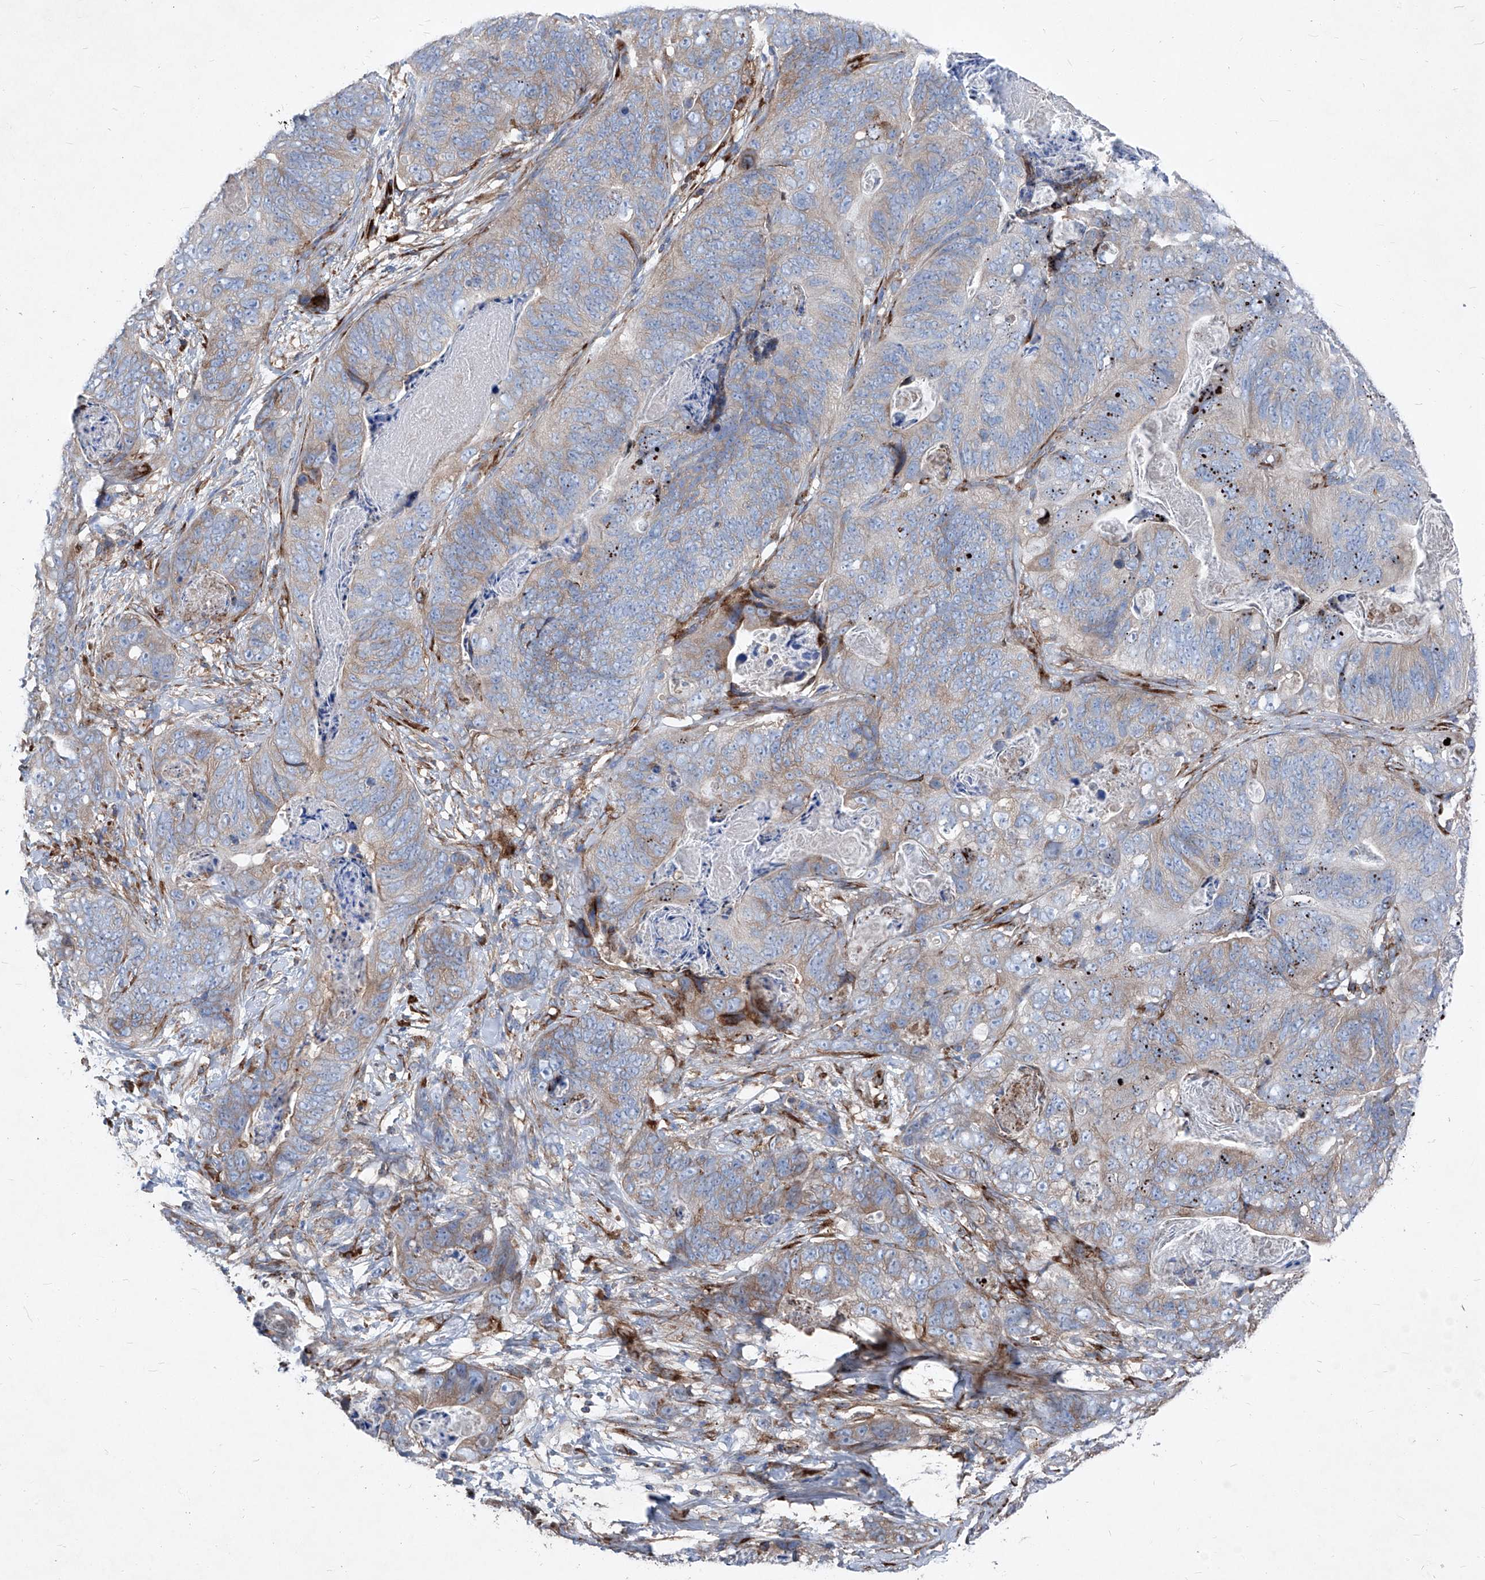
{"staining": {"intensity": "weak", "quantity": "25%-75%", "location": "cytoplasmic/membranous"}, "tissue": "stomach cancer", "cell_type": "Tumor cells", "image_type": "cancer", "snomed": [{"axis": "morphology", "description": "Normal tissue, NOS"}, {"axis": "morphology", "description": "Adenocarcinoma, NOS"}, {"axis": "topography", "description": "Stomach"}], "caption": "IHC (DAB (3,3'-diaminobenzidine)) staining of stomach adenocarcinoma shows weak cytoplasmic/membranous protein expression in about 25%-75% of tumor cells.", "gene": "IFI27", "patient": {"sex": "female", "age": 89}}